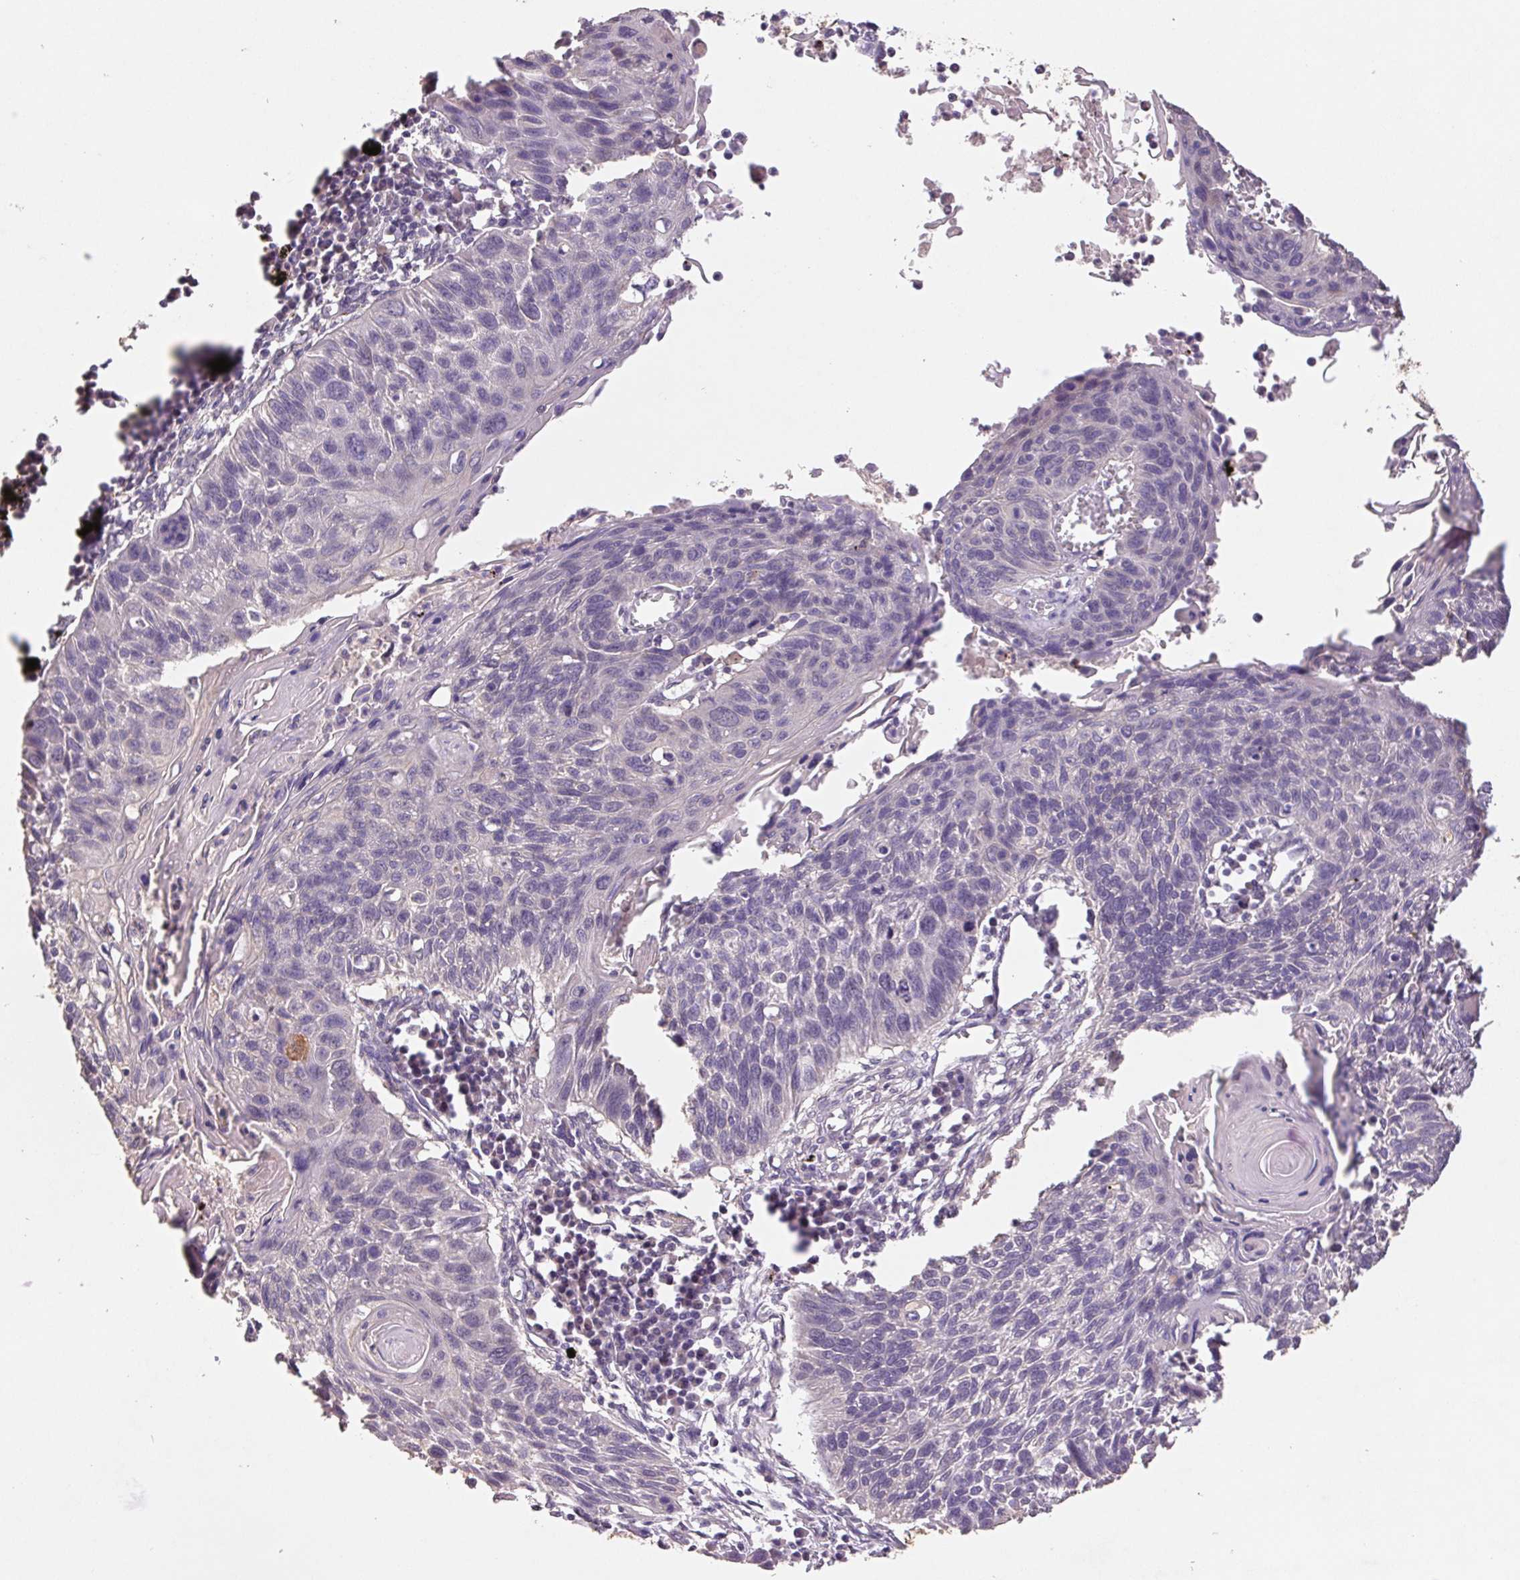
{"staining": {"intensity": "negative", "quantity": "none", "location": "none"}, "tissue": "lung cancer", "cell_type": "Tumor cells", "image_type": "cancer", "snomed": [{"axis": "morphology", "description": "Squamous cell carcinoma, NOS"}, {"axis": "topography", "description": "Lung"}], "caption": "Tumor cells show no significant protein staining in squamous cell carcinoma (lung). (Immunohistochemistry, brightfield microscopy, high magnification).", "gene": "GRM2", "patient": {"sex": "male", "age": 78}}